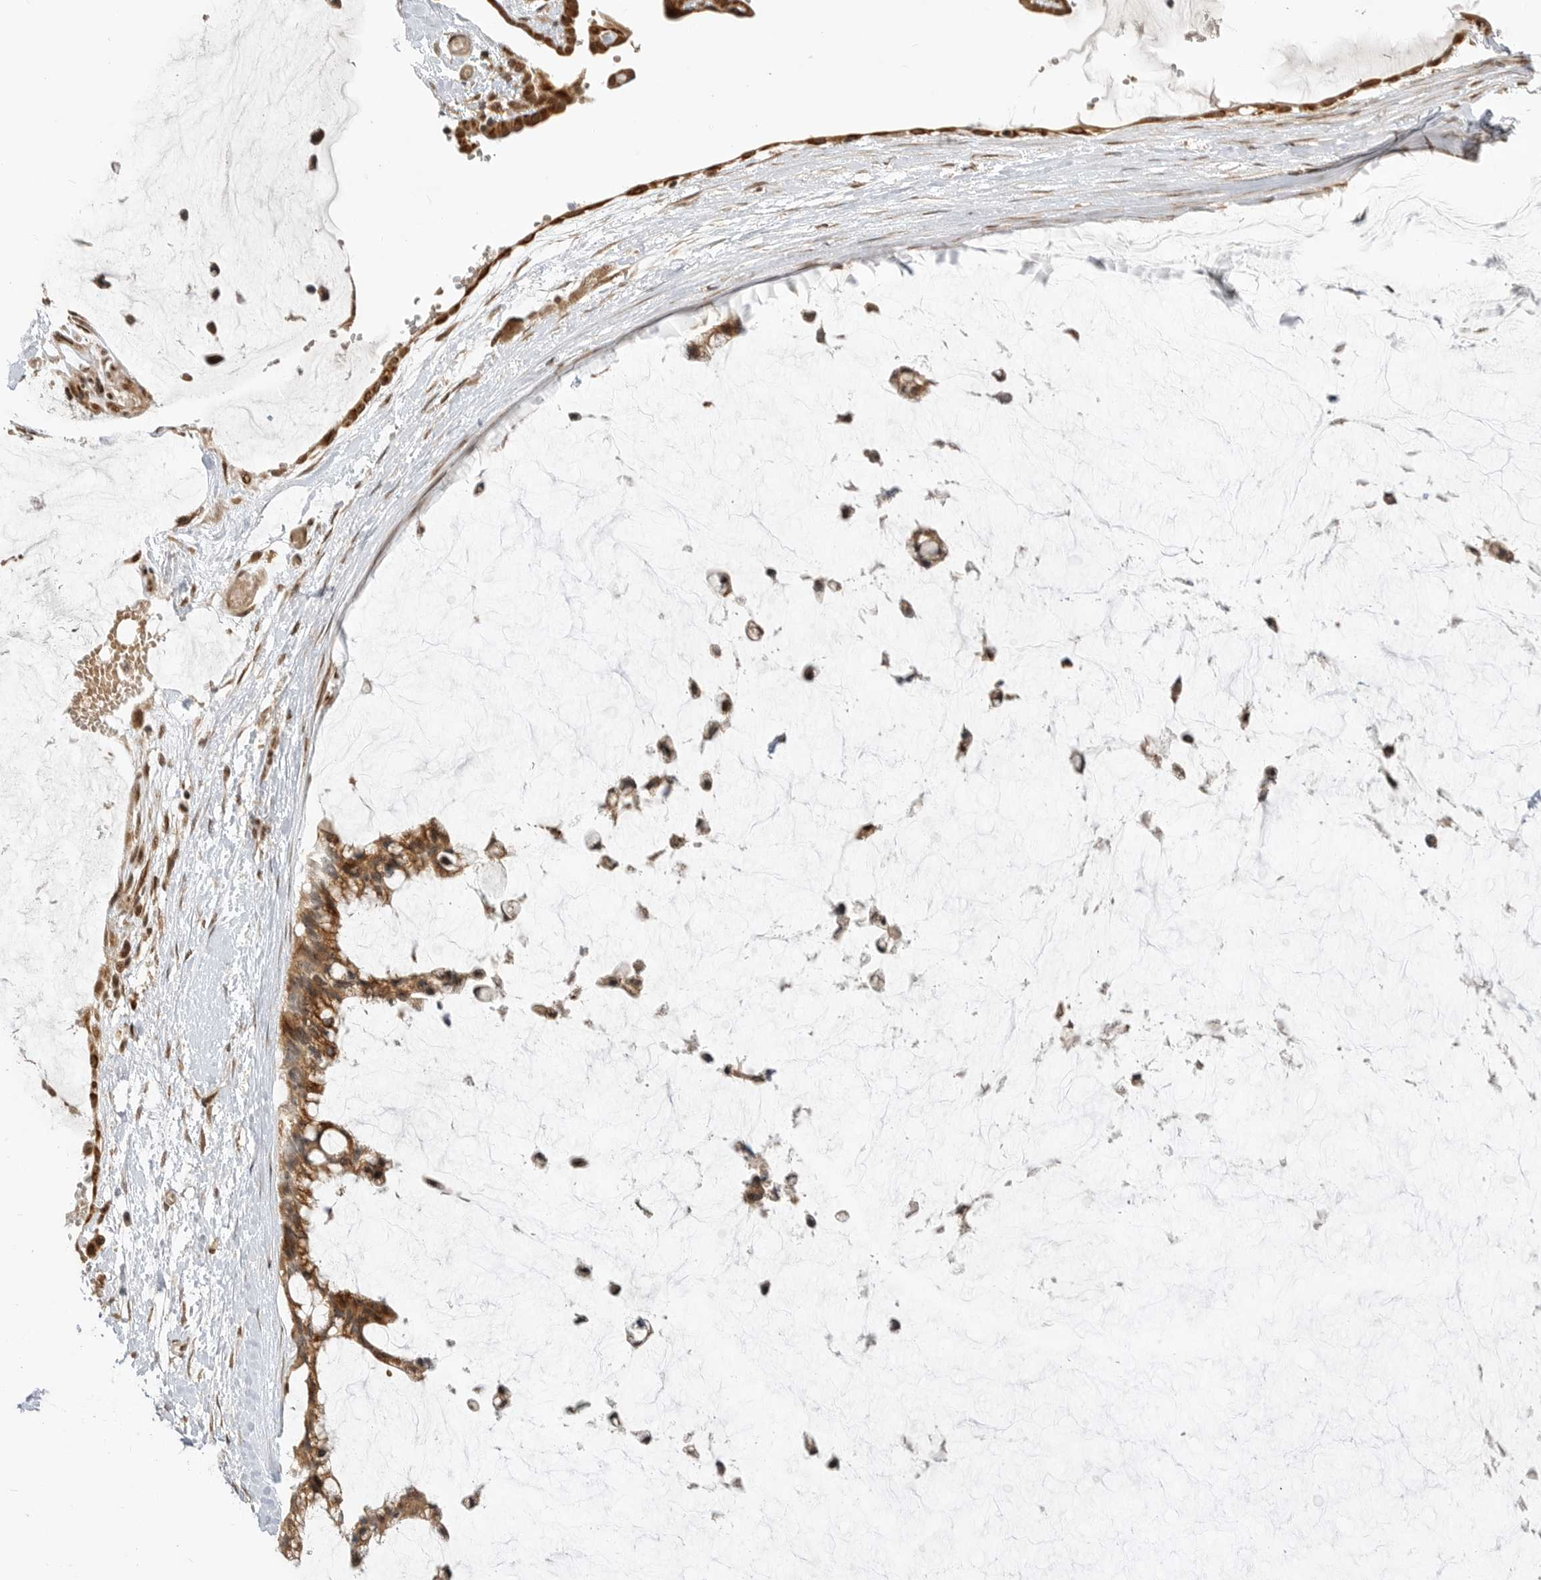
{"staining": {"intensity": "moderate", "quantity": ">75%", "location": "cytoplasmic/membranous"}, "tissue": "ovarian cancer", "cell_type": "Tumor cells", "image_type": "cancer", "snomed": [{"axis": "morphology", "description": "Cystadenocarcinoma, mucinous, NOS"}, {"axis": "topography", "description": "Ovary"}], "caption": "Ovarian mucinous cystadenocarcinoma tissue demonstrates moderate cytoplasmic/membranous positivity in approximately >75% of tumor cells", "gene": "ALKAL1", "patient": {"sex": "female", "age": 39}}